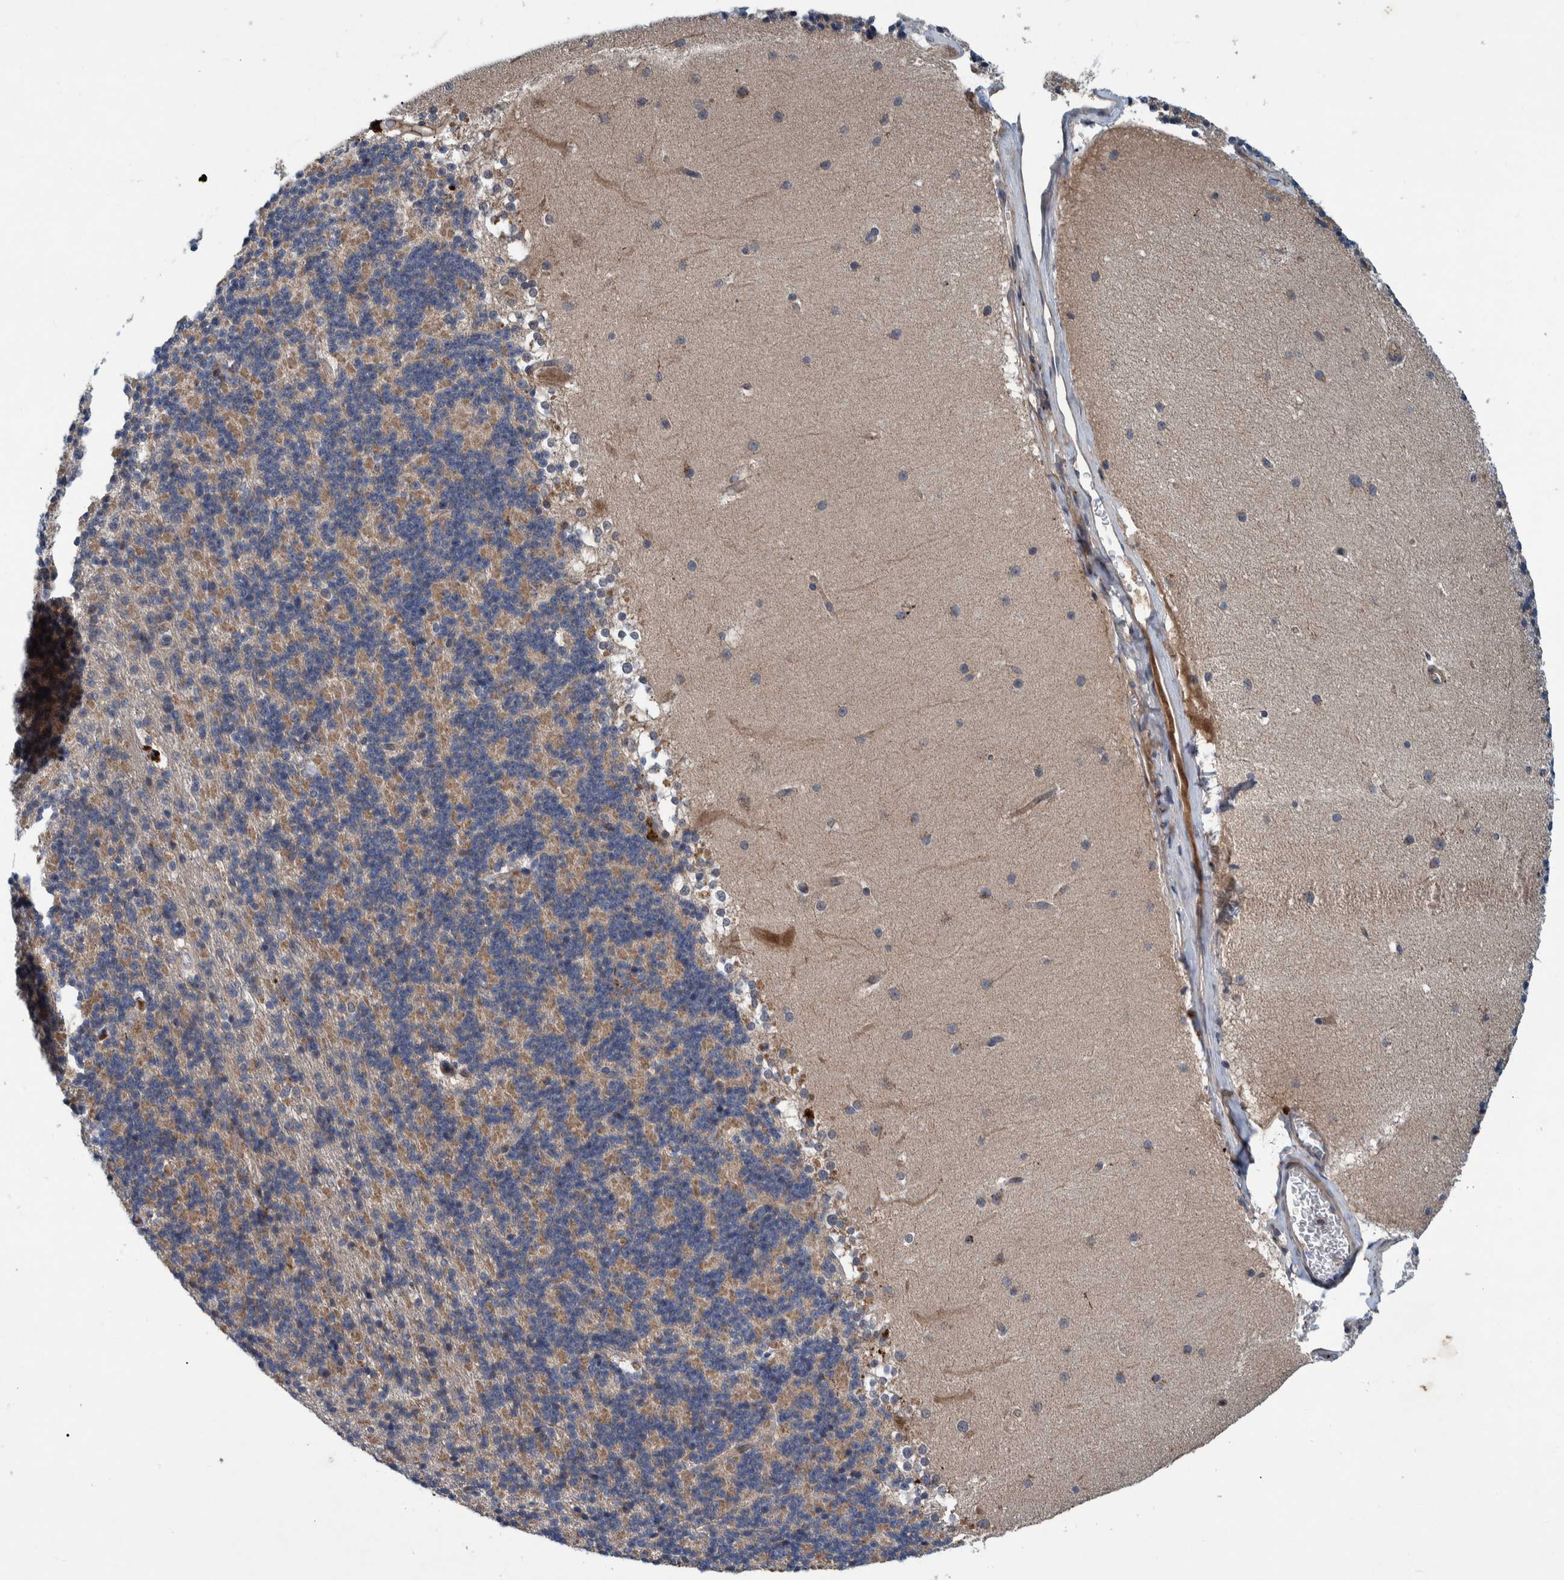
{"staining": {"intensity": "strong", "quantity": "<25%", "location": "cytoplasmic/membranous,nuclear"}, "tissue": "cerebellum", "cell_type": "Cells in granular layer", "image_type": "normal", "snomed": [{"axis": "morphology", "description": "Normal tissue, NOS"}, {"axis": "topography", "description": "Cerebellum"}], "caption": "Immunohistochemical staining of unremarkable human cerebellum displays medium levels of strong cytoplasmic/membranous,nuclear expression in about <25% of cells in granular layer.", "gene": "ITIH3", "patient": {"sex": "female", "age": 19}}